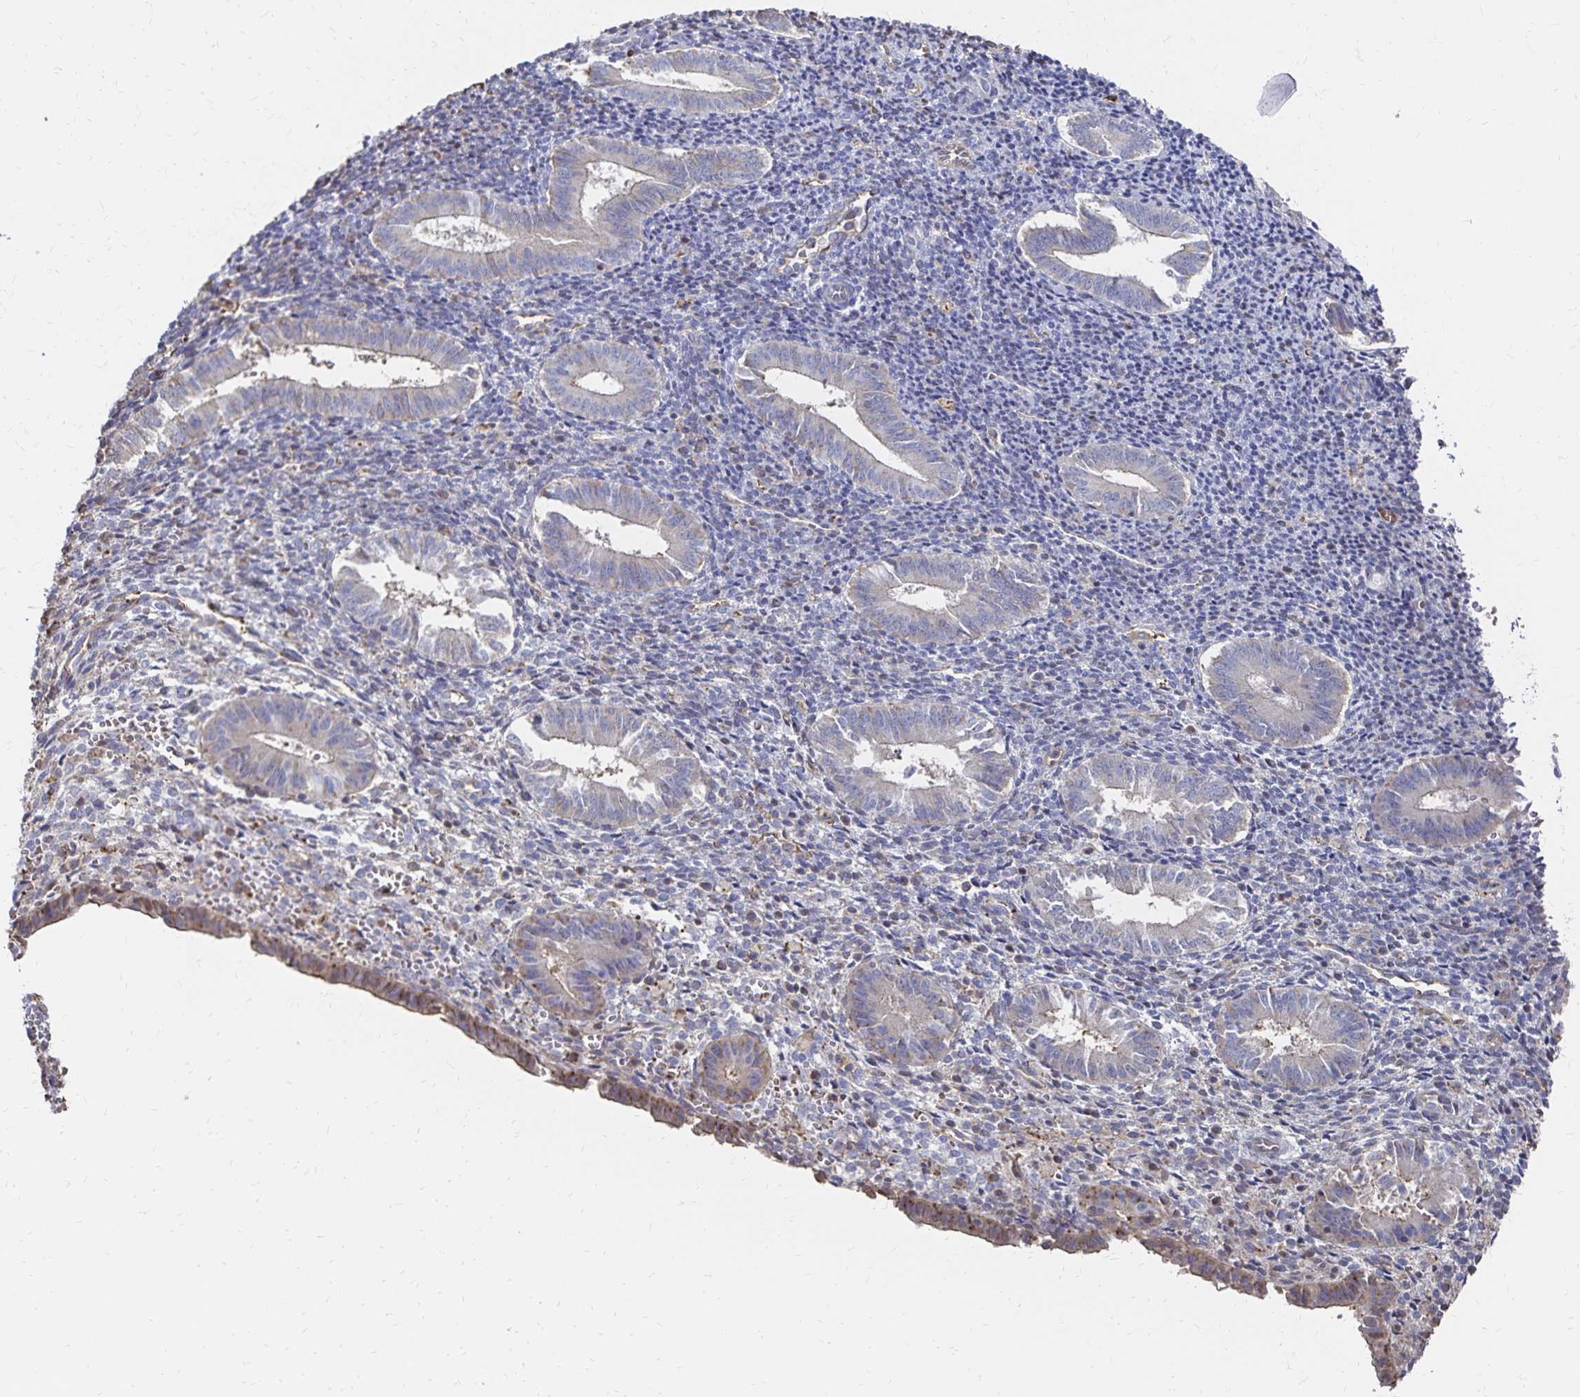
{"staining": {"intensity": "negative", "quantity": "none", "location": "none"}, "tissue": "endometrium", "cell_type": "Cells in endometrial stroma", "image_type": "normal", "snomed": [{"axis": "morphology", "description": "Normal tissue, NOS"}, {"axis": "topography", "description": "Endometrium"}], "caption": "IHC of benign endometrium reveals no expression in cells in endometrial stroma. (DAB immunohistochemistry (IHC) with hematoxylin counter stain).", "gene": "KISS1", "patient": {"sex": "female", "age": 25}}